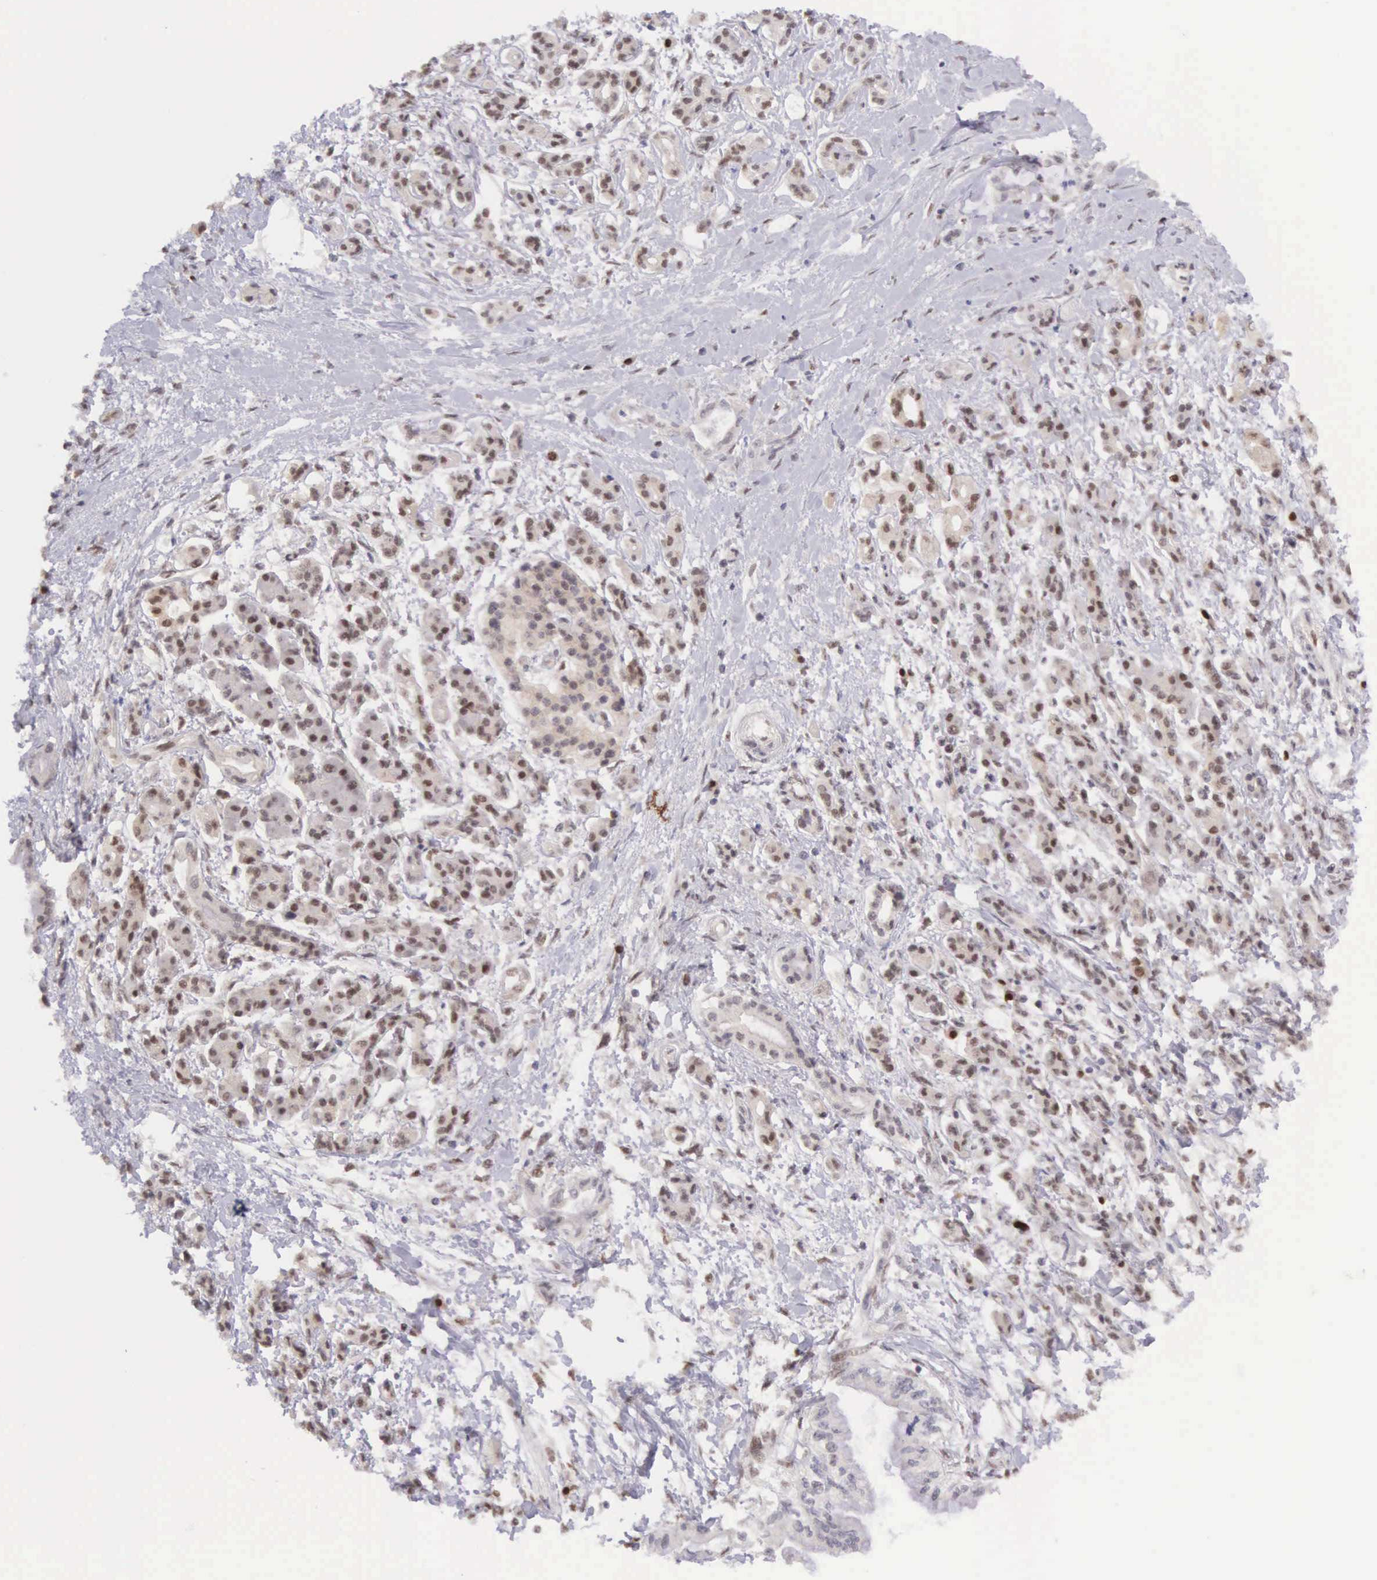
{"staining": {"intensity": "moderate", "quantity": "25%-75%", "location": "nuclear"}, "tissue": "pancreatic cancer", "cell_type": "Tumor cells", "image_type": "cancer", "snomed": [{"axis": "morphology", "description": "Adenocarcinoma, NOS"}, {"axis": "topography", "description": "Pancreas"}], "caption": "Pancreatic cancer stained for a protein exhibits moderate nuclear positivity in tumor cells. Nuclei are stained in blue.", "gene": "CCDC117", "patient": {"sex": "female", "age": 64}}